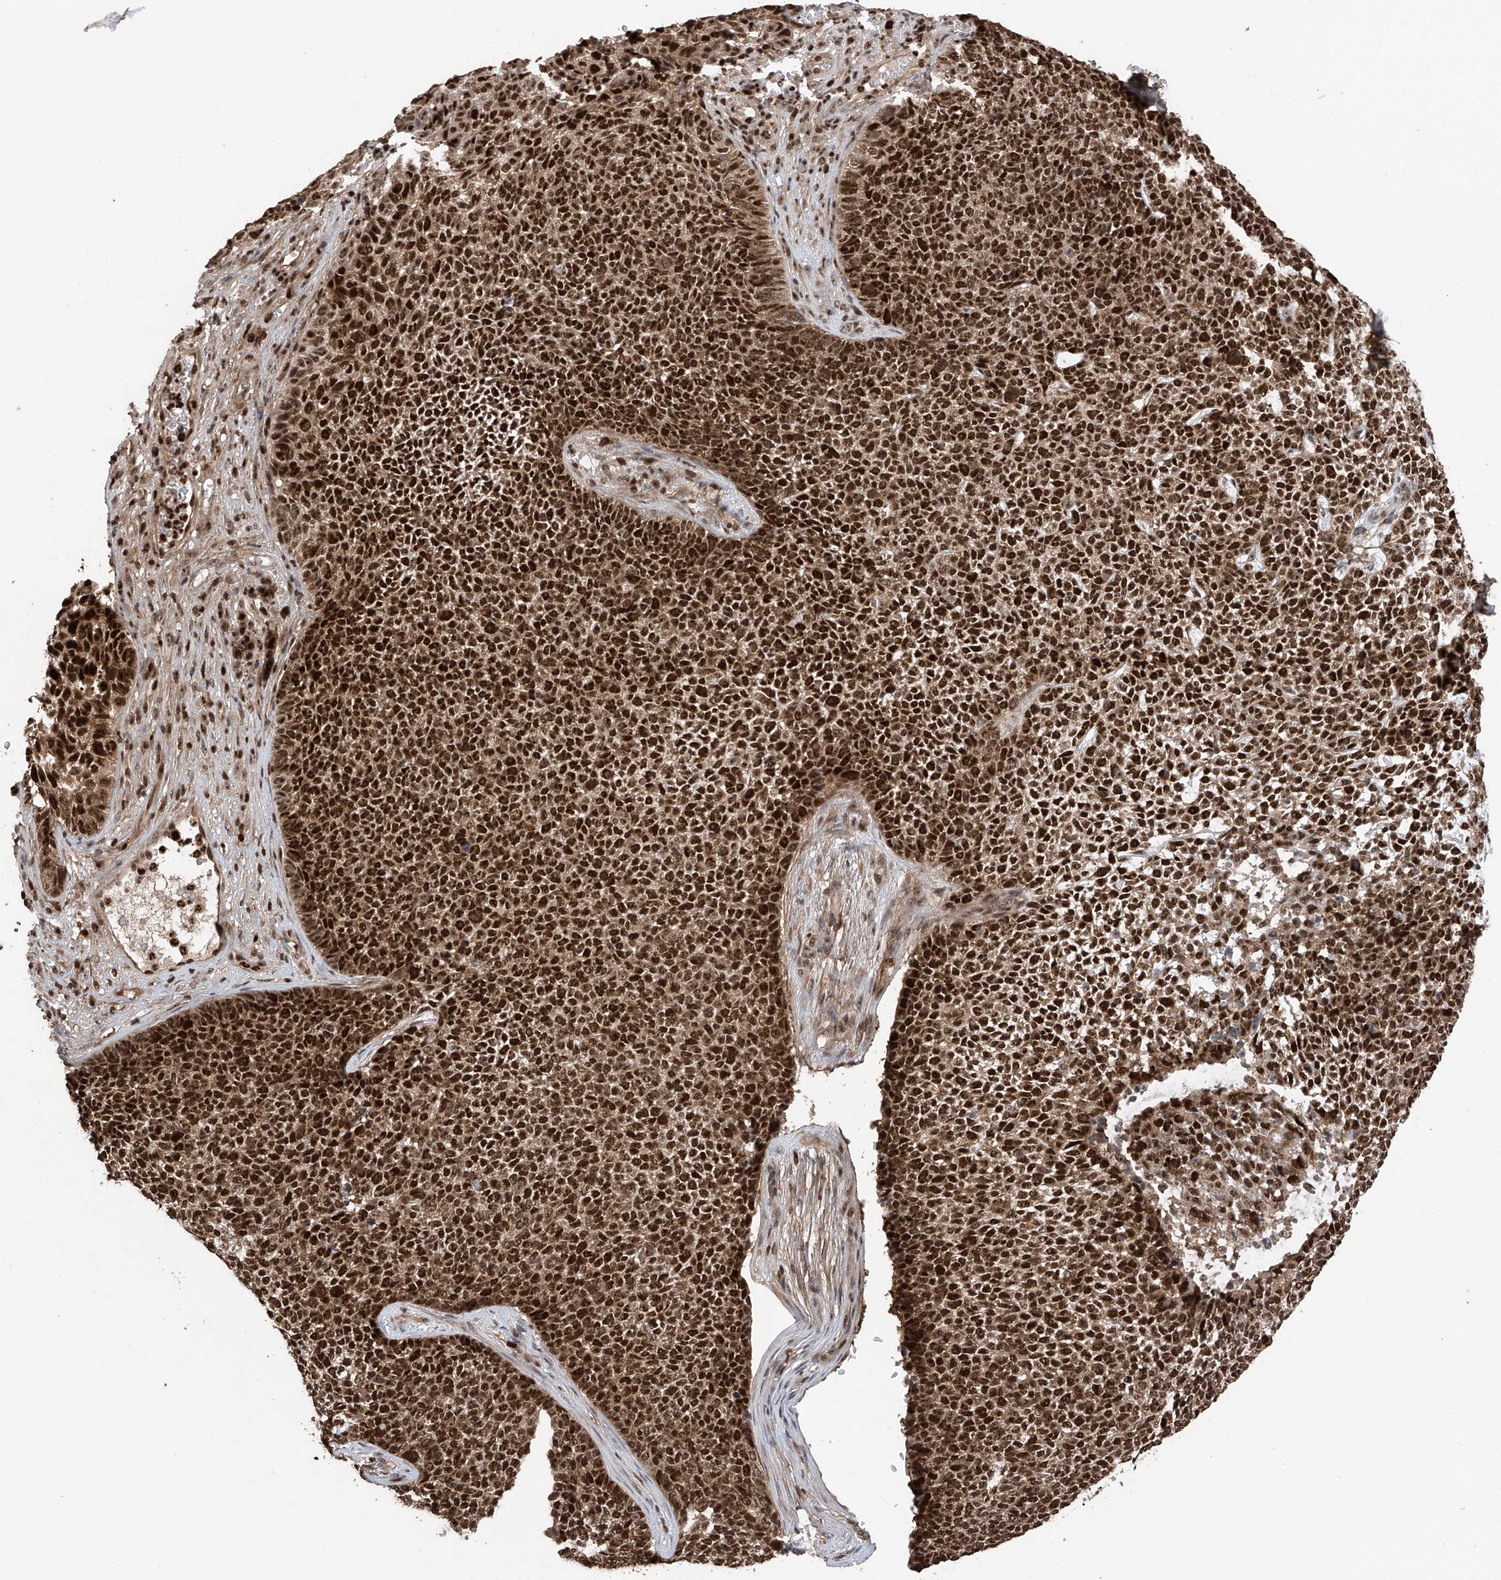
{"staining": {"intensity": "strong", "quantity": ">75%", "location": "nuclear"}, "tissue": "skin cancer", "cell_type": "Tumor cells", "image_type": "cancer", "snomed": [{"axis": "morphology", "description": "Basal cell carcinoma"}, {"axis": "topography", "description": "Skin"}], "caption": "Skin cancer stained for a protein shows strong nuclear positivity in tumor cells.", "gene": "DNAJC9", "patient": {"sex": "female", "age": 84}}